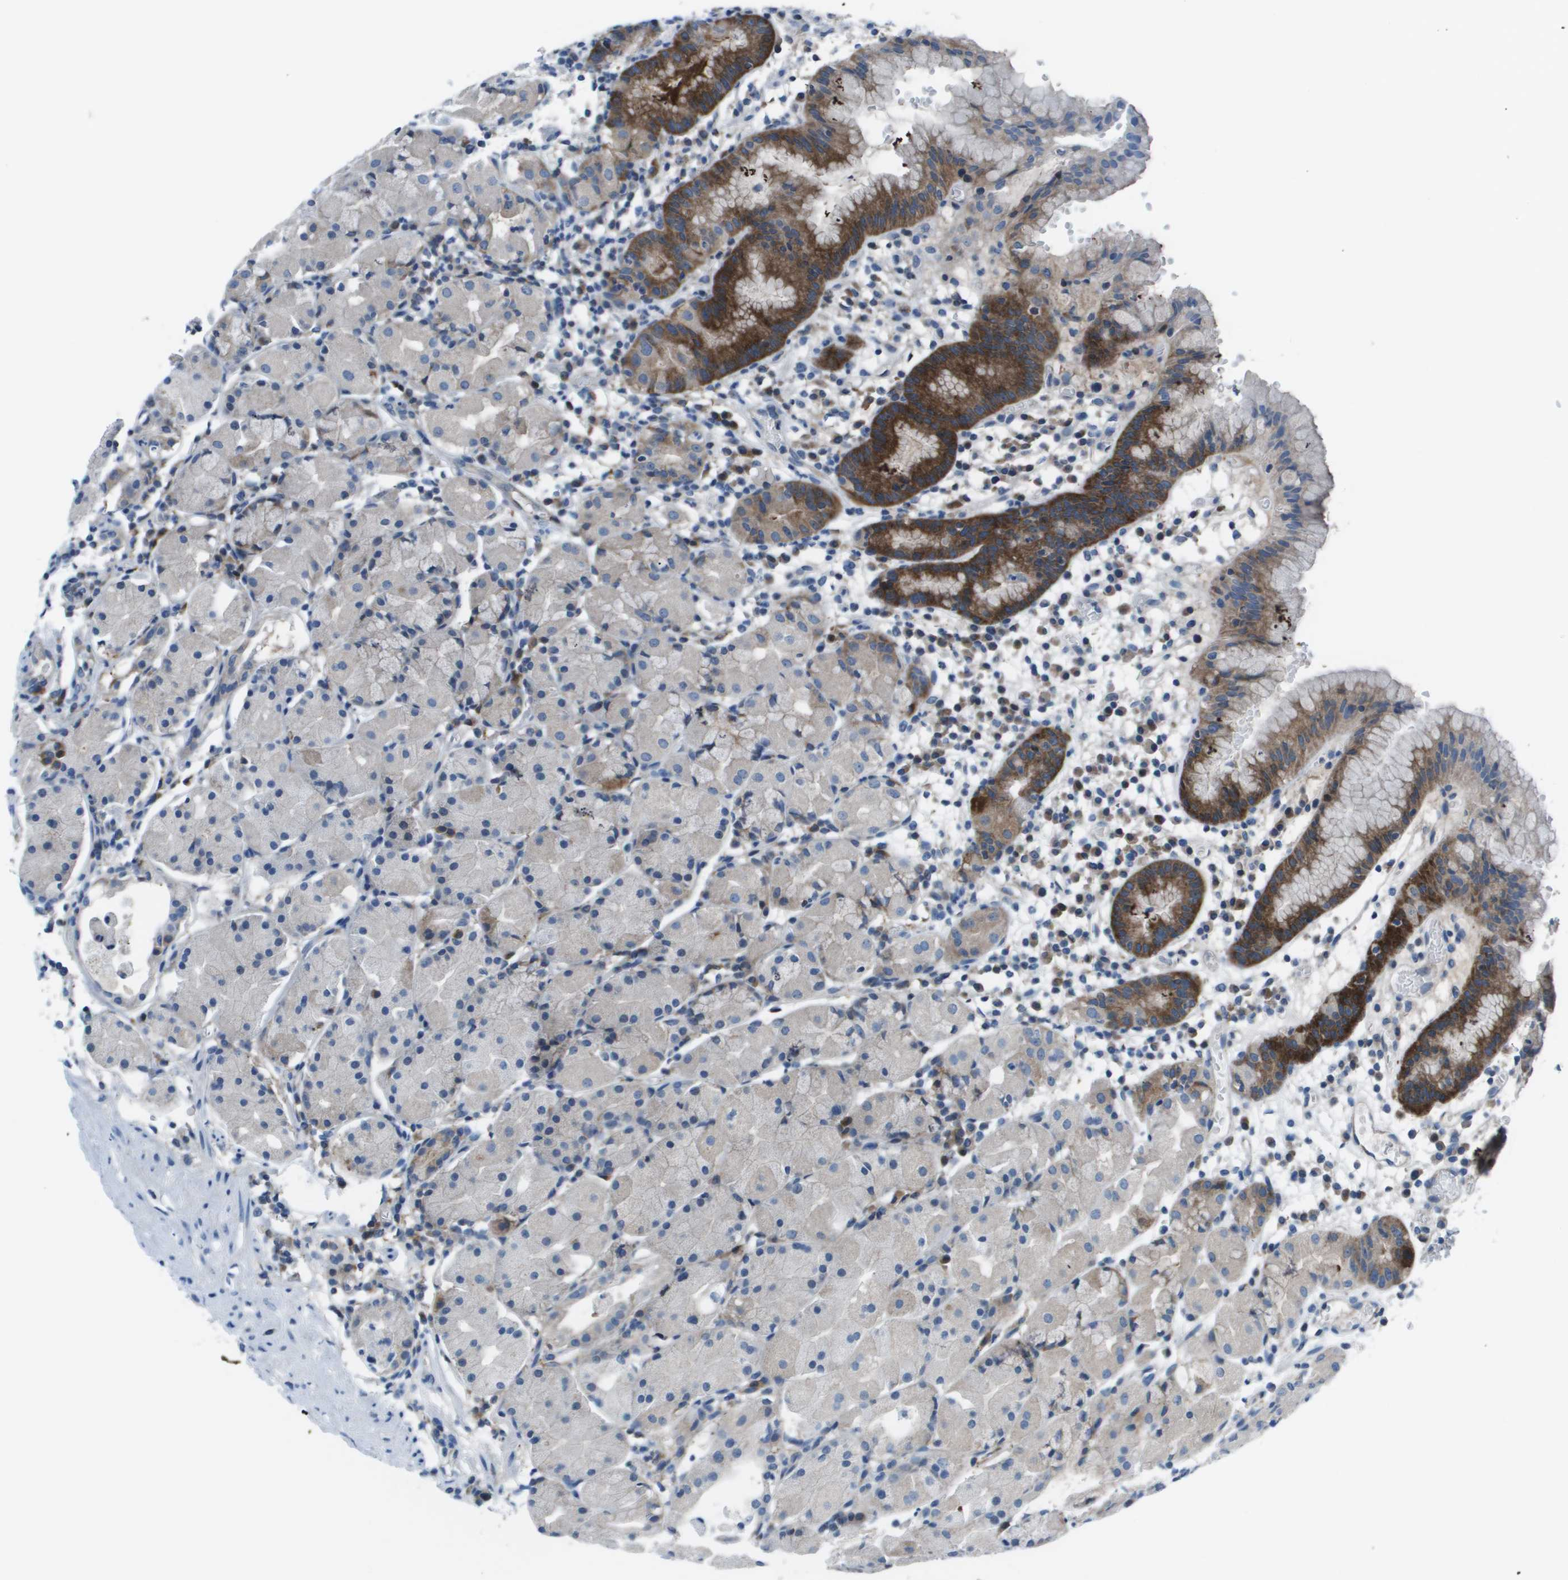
{"staining": {"intensity": "strong", "quantity": "<25%", "location": "cytoplasmic/membranous"}, "tissue": "stomach", "cell_type": "Glandular cells", "image_type": "normal", "snomed": [{"axis": "morphology", "description": "Normal tissue, NOS"}, {"axis": "topography", "description": "Stomach"}, {"axis": "topography", "description": "Stomach, lower"}], "caption": "Stomach stained with IHC shows strong cytoplasmic/membranous staining in about <25% of glandular cells.", "gene": "STIP1", "patient": {"sex": "female", "age": 75}}